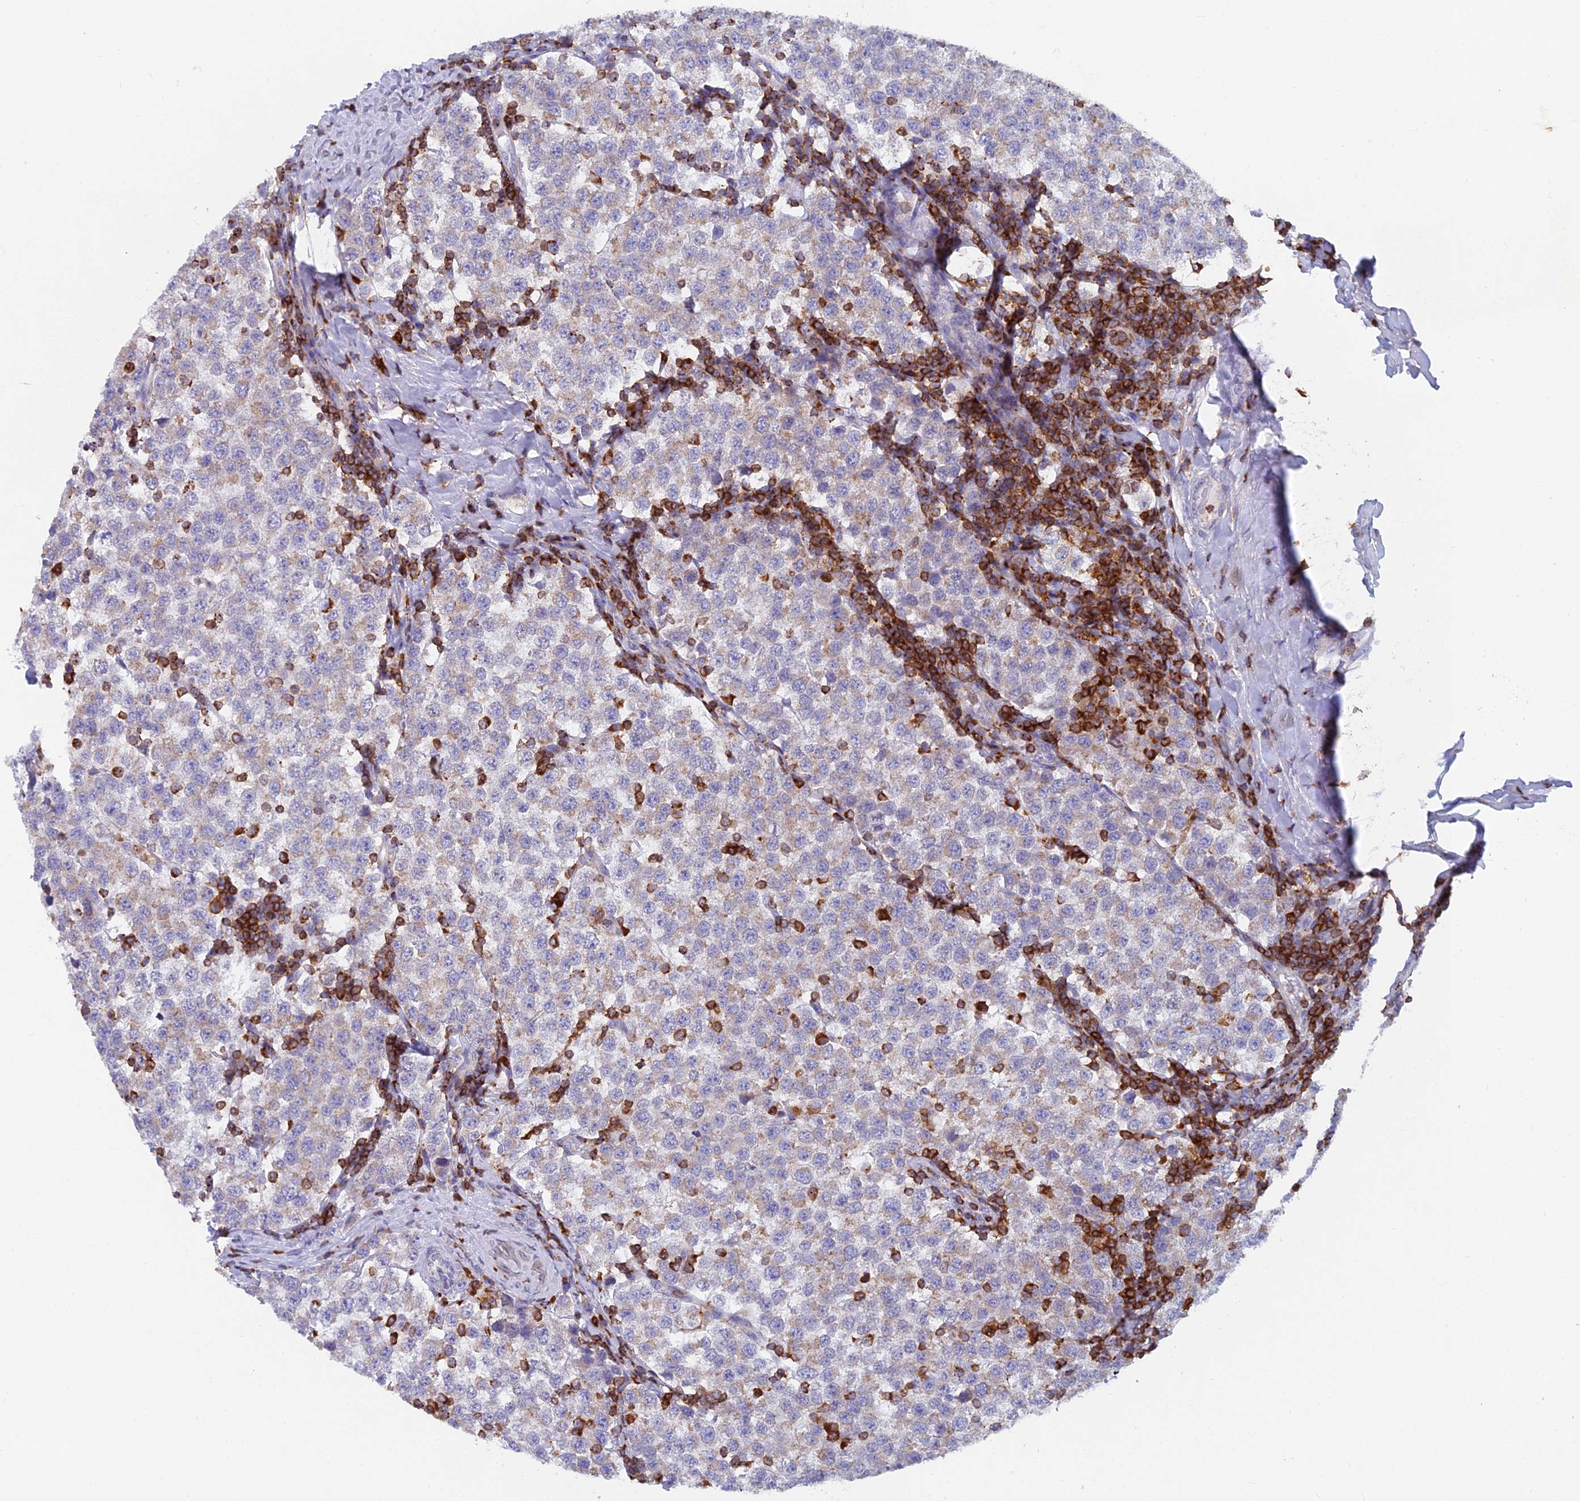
{"staining": {"intensity": "weak", "quantity": "<25%", "location": "cytoplasmic/membranous"}, "tissue": "testis cancer", "cell_type": "Tumor cells", "image_type": "cancer", "snomed": [{"axis": "morphology", "description": "Seminoma, NOS"}, {"axis": "topography", "description": "Testis"}], "caption": "The micrograph displays no staining of tumor cells in testis cancer. (Immunohistochemistry (ihc), brightfield microscopy, high magnification).", "gene": "ABI3BP", "patient": {"sex": "male", "age": 34}}